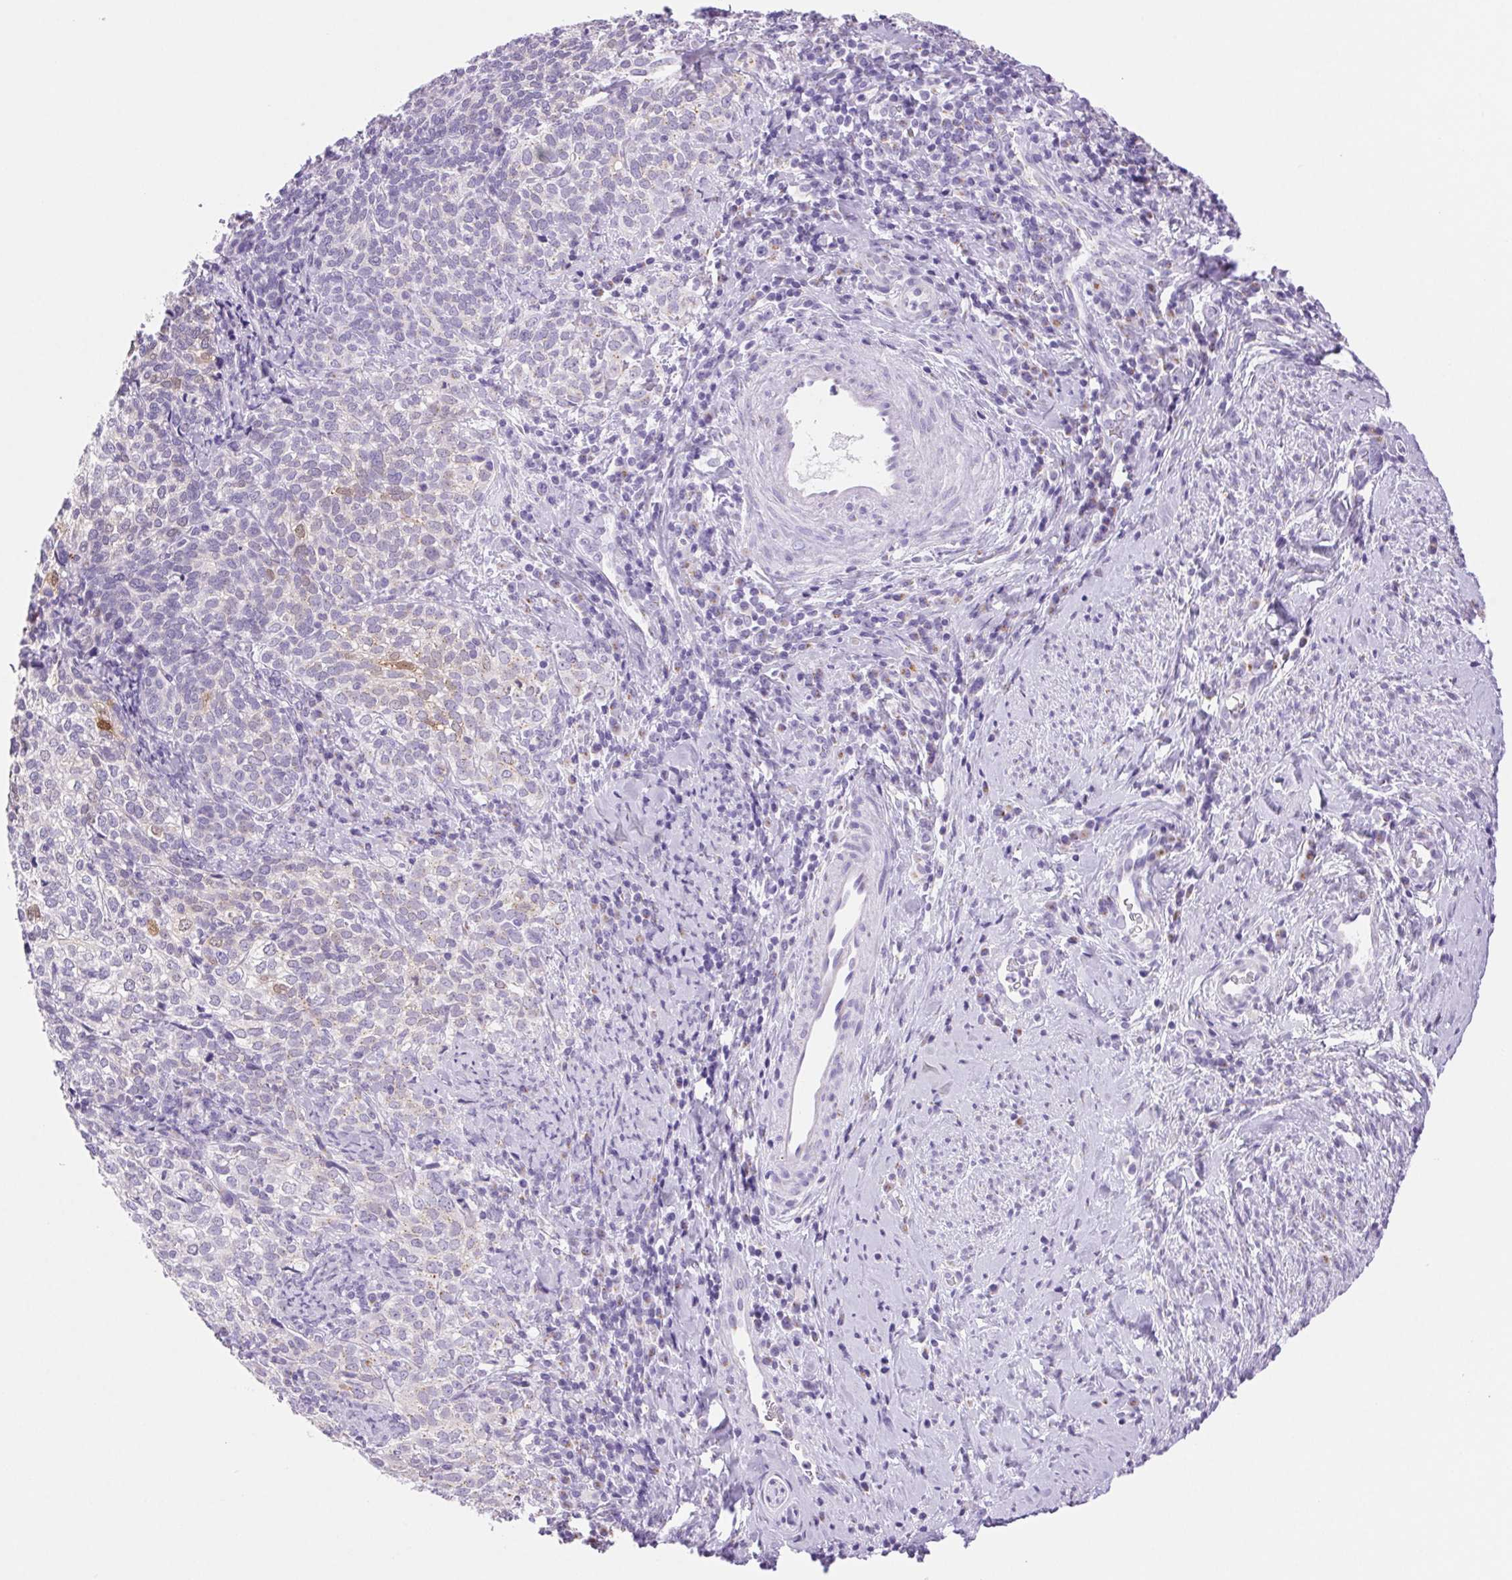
{"staining": {"intensity": "moderate", "quantity": "<25%", "location": "cytoplasmic/membranous"}, "tissue": "cervical cancer", "cell_type": "Tumor cells", "image_type": "cancer", "snomed": [{"axis": "morphology", "description": "Normal tissue, NOS"}, {"axis": "morphology", "description": "Squamous cell carcinoma, NOS"}, {"axis": "topography", "description": "Vagina"}, {"axis": "topography", "description": "Cervix"}], "caption": "Cervical cancer (squamous cell carcinoma) was stained to show a protein in brown. There is low levels of moderate cytoplasmic/membranous positivity in about <25% of tumor cells. (DAB (3,3'-diaminobenzidine) = brown stain, brightfield microscopy at high magnification).", "gene": "SERPINB3", "patient": {"sex": "female", "age": 45}}